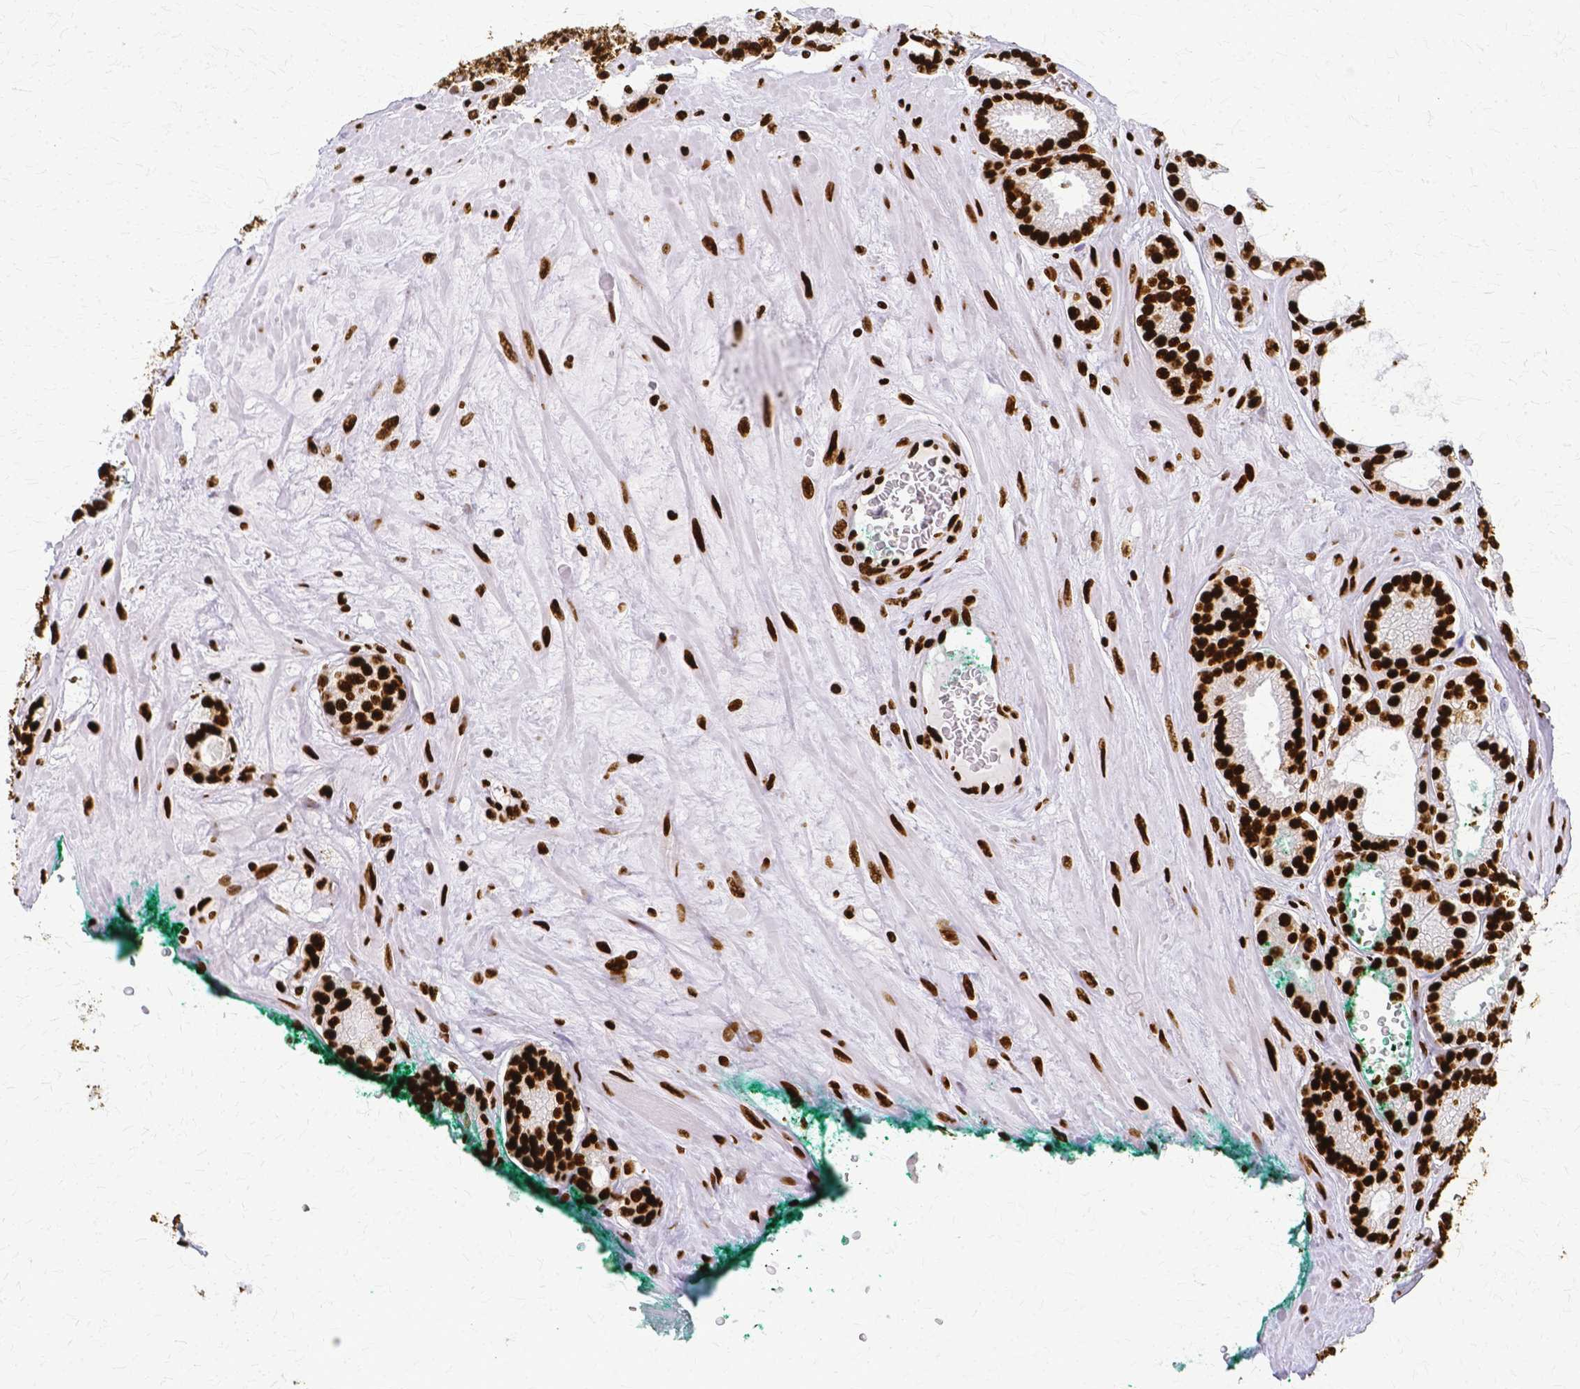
{"staining": {"intensity": "strong", "quantity": ">75%", "location": "nuclear"}, "tissue": "prostate cancer", "cell_type": "Tumor cells", "image_type": "cancer", "snomed": [{"axis": "morphology", "description": "Adenocarcinoma, High grade"}, {"axis": "topography", "description": "Prostate"}], "caption": "IHC (DAB (3,3'-diaminobenzidine)) staining of prostate cancer shows strong nuclear protein positivity in approximately >75% of tumor cells.", "gene": "SFPQ", "patient": {"sex": "male", "age": 68}}